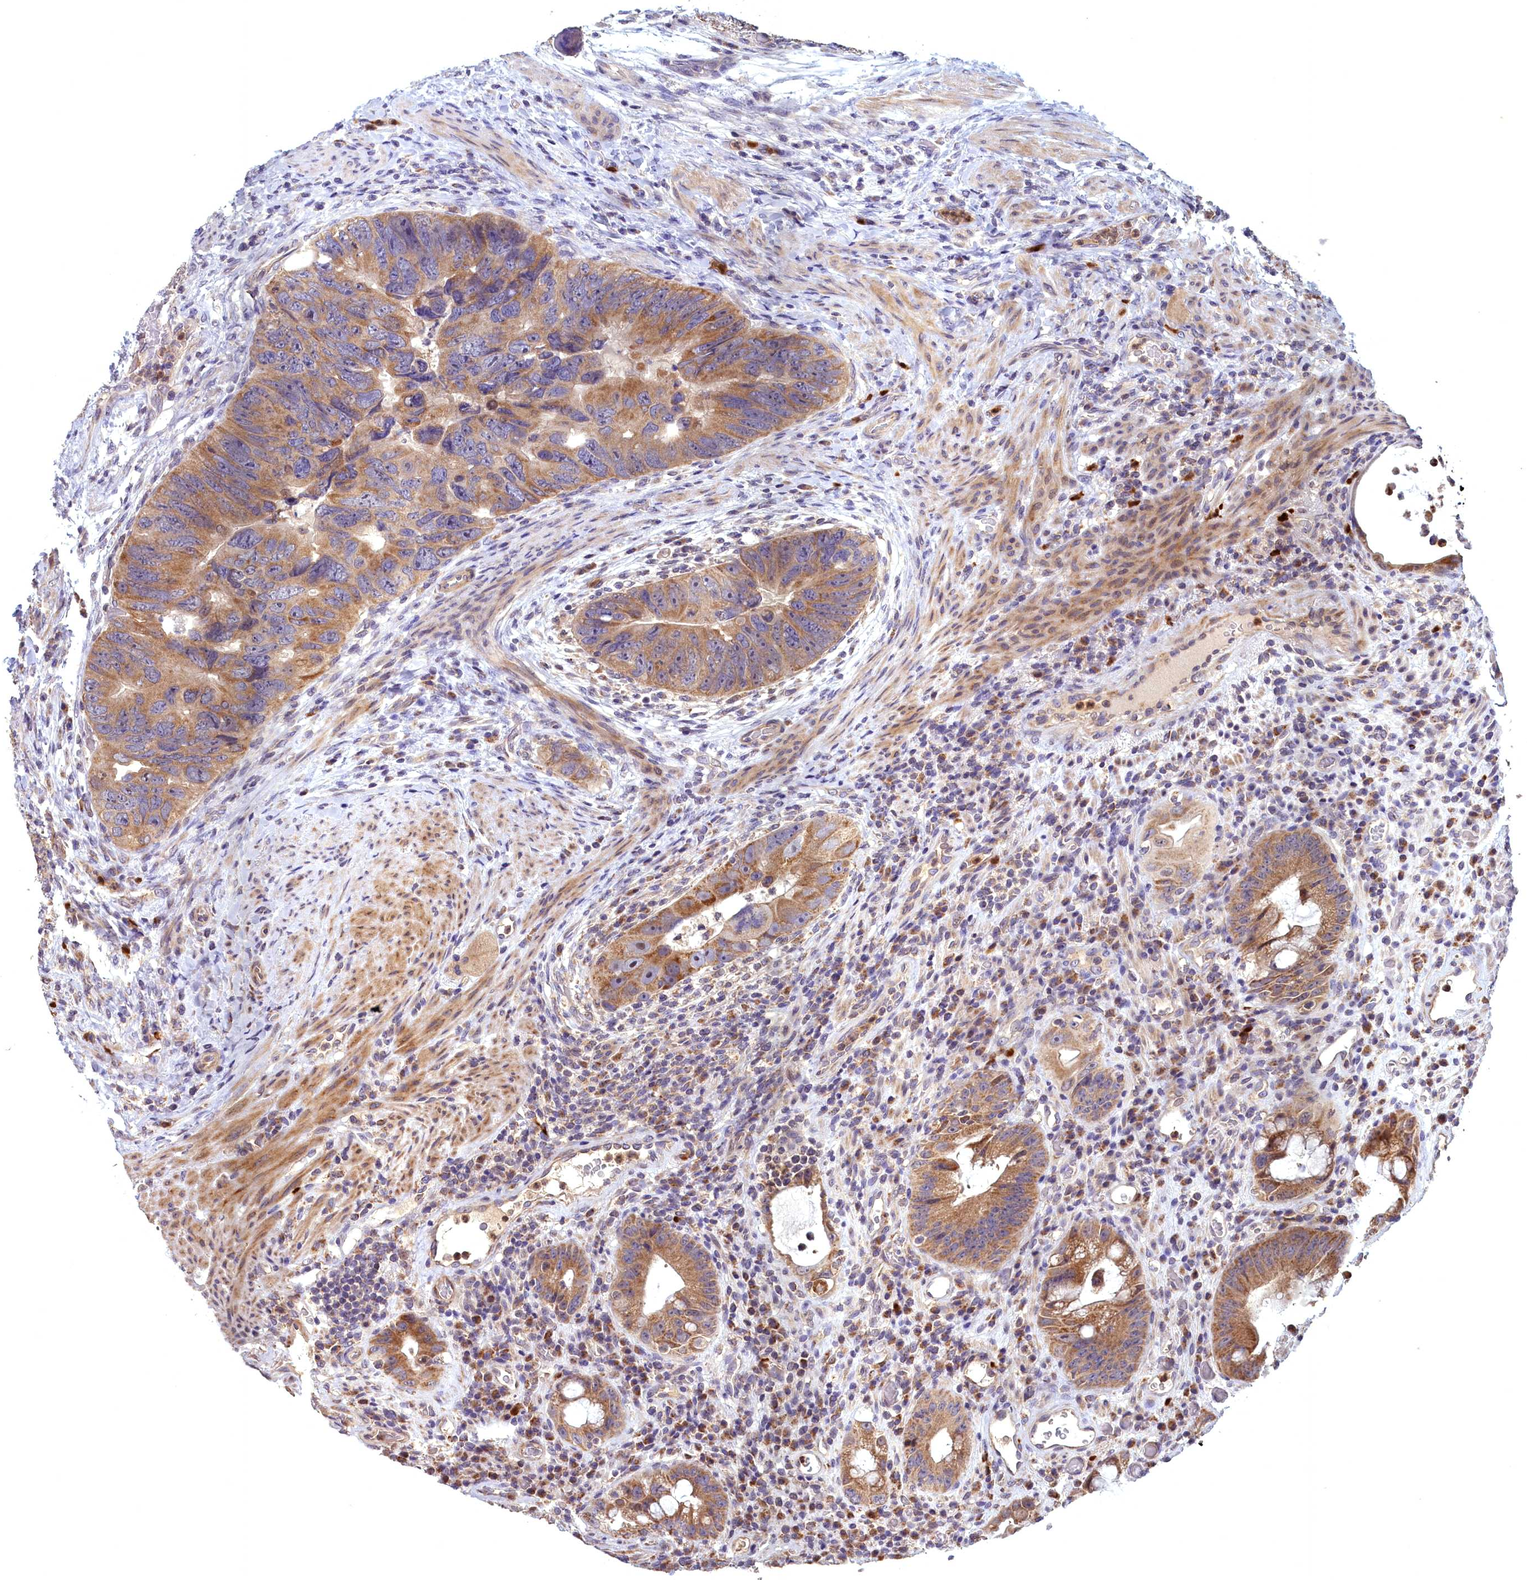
{"staining": {"intensity": "moderate", "quantity": ">75%", "location": "cytoplasmic/membranous"}, "tissue": "colorectal cancer", "cell_type": "Tumor cells", "image_type": "cancer", "snomed": [{"axis": "morphology", "description": "Adenocarcinoma, NOS"}, {"axis": "topography", "description": "Rectum"}], "caption": "This histopathology image exhibits IHC staining of human colorectal cancer (adenocarcinoma), with medium moderate cytoplasmic/membranous expression in about >75% of tumor cells.", "gene": "EPB41L4B", "patient": {"sex": "male", "age": 59}}